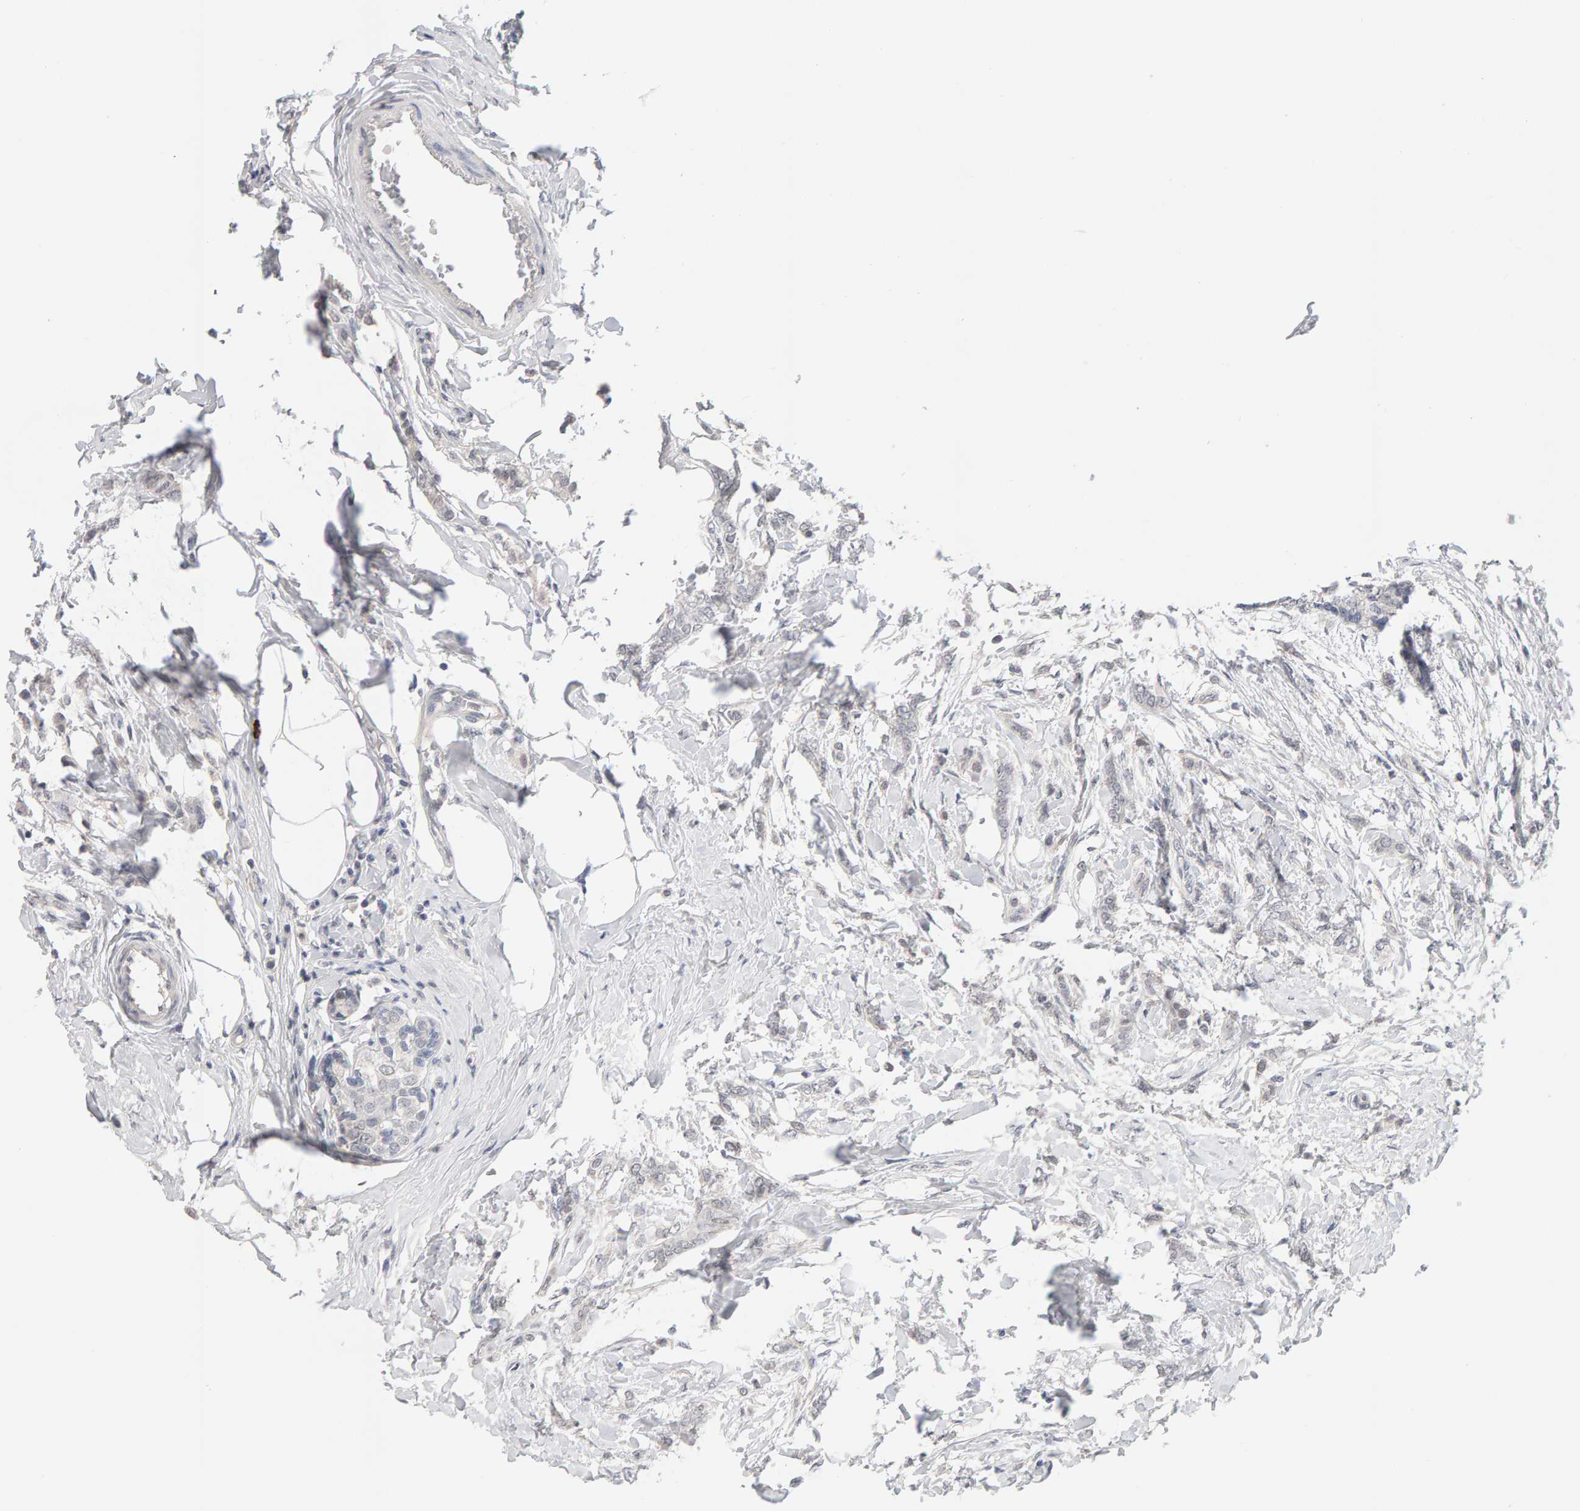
{"staining": {"intensity": "negative", "quantity": "none", "location": "none"}, "tissue": "breast cancer", "cell_type": "Tumor cells", "image_type": "cancer", "snomed": [{"axis": "morphology", "description": "Lobular carcinoma, in situ"}, {"axis": "morphology", "description": "Lobular carcinoma"}, {"axis": "topography", "description": "Breast"}], "caption": "Immunohistochemistry of breast lobular carcinoma in situ displays no staining in tumor cells.", "gene": "HNF4A", "patient": {"sex": "female", "age": 41}}